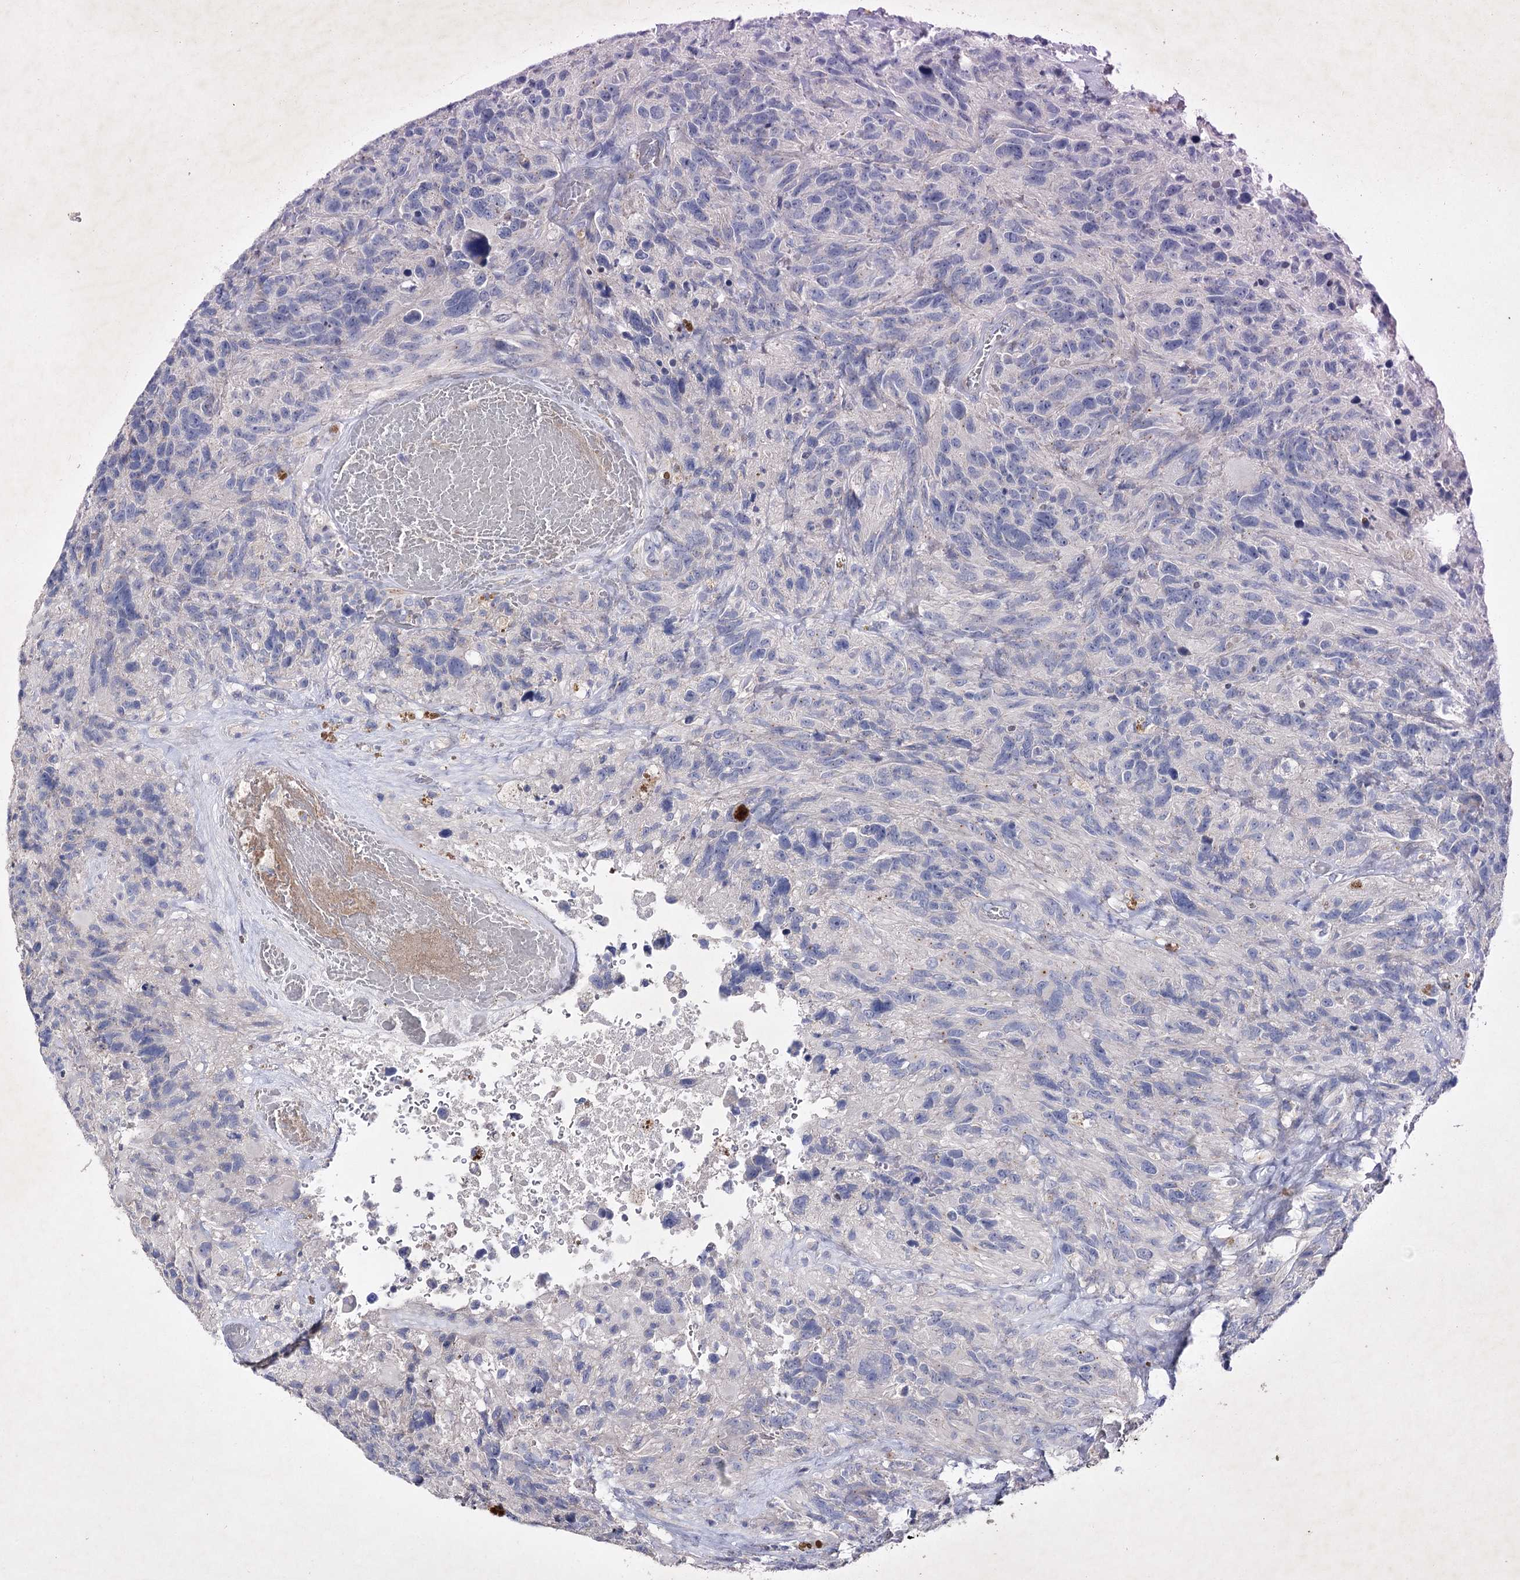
{"staining": {"intensity": "negative", "quantity": "none", "location": "none"}, "tissue": "glioma", "cell_type": "Tumor cells", "image_type": "cancer", "snomed": [{"axis": "morphology", "description": "Glioma, malignant, High grade"}, {"axis": "topography", "description": "Brain"}], "caption": "The image displays no significant staining in tumor cells of glioma. (DAB immunohistochemistry with hematoxylin counter stain).", "gene": "COX15", "patient": {"sex": "male", "age": 69}}